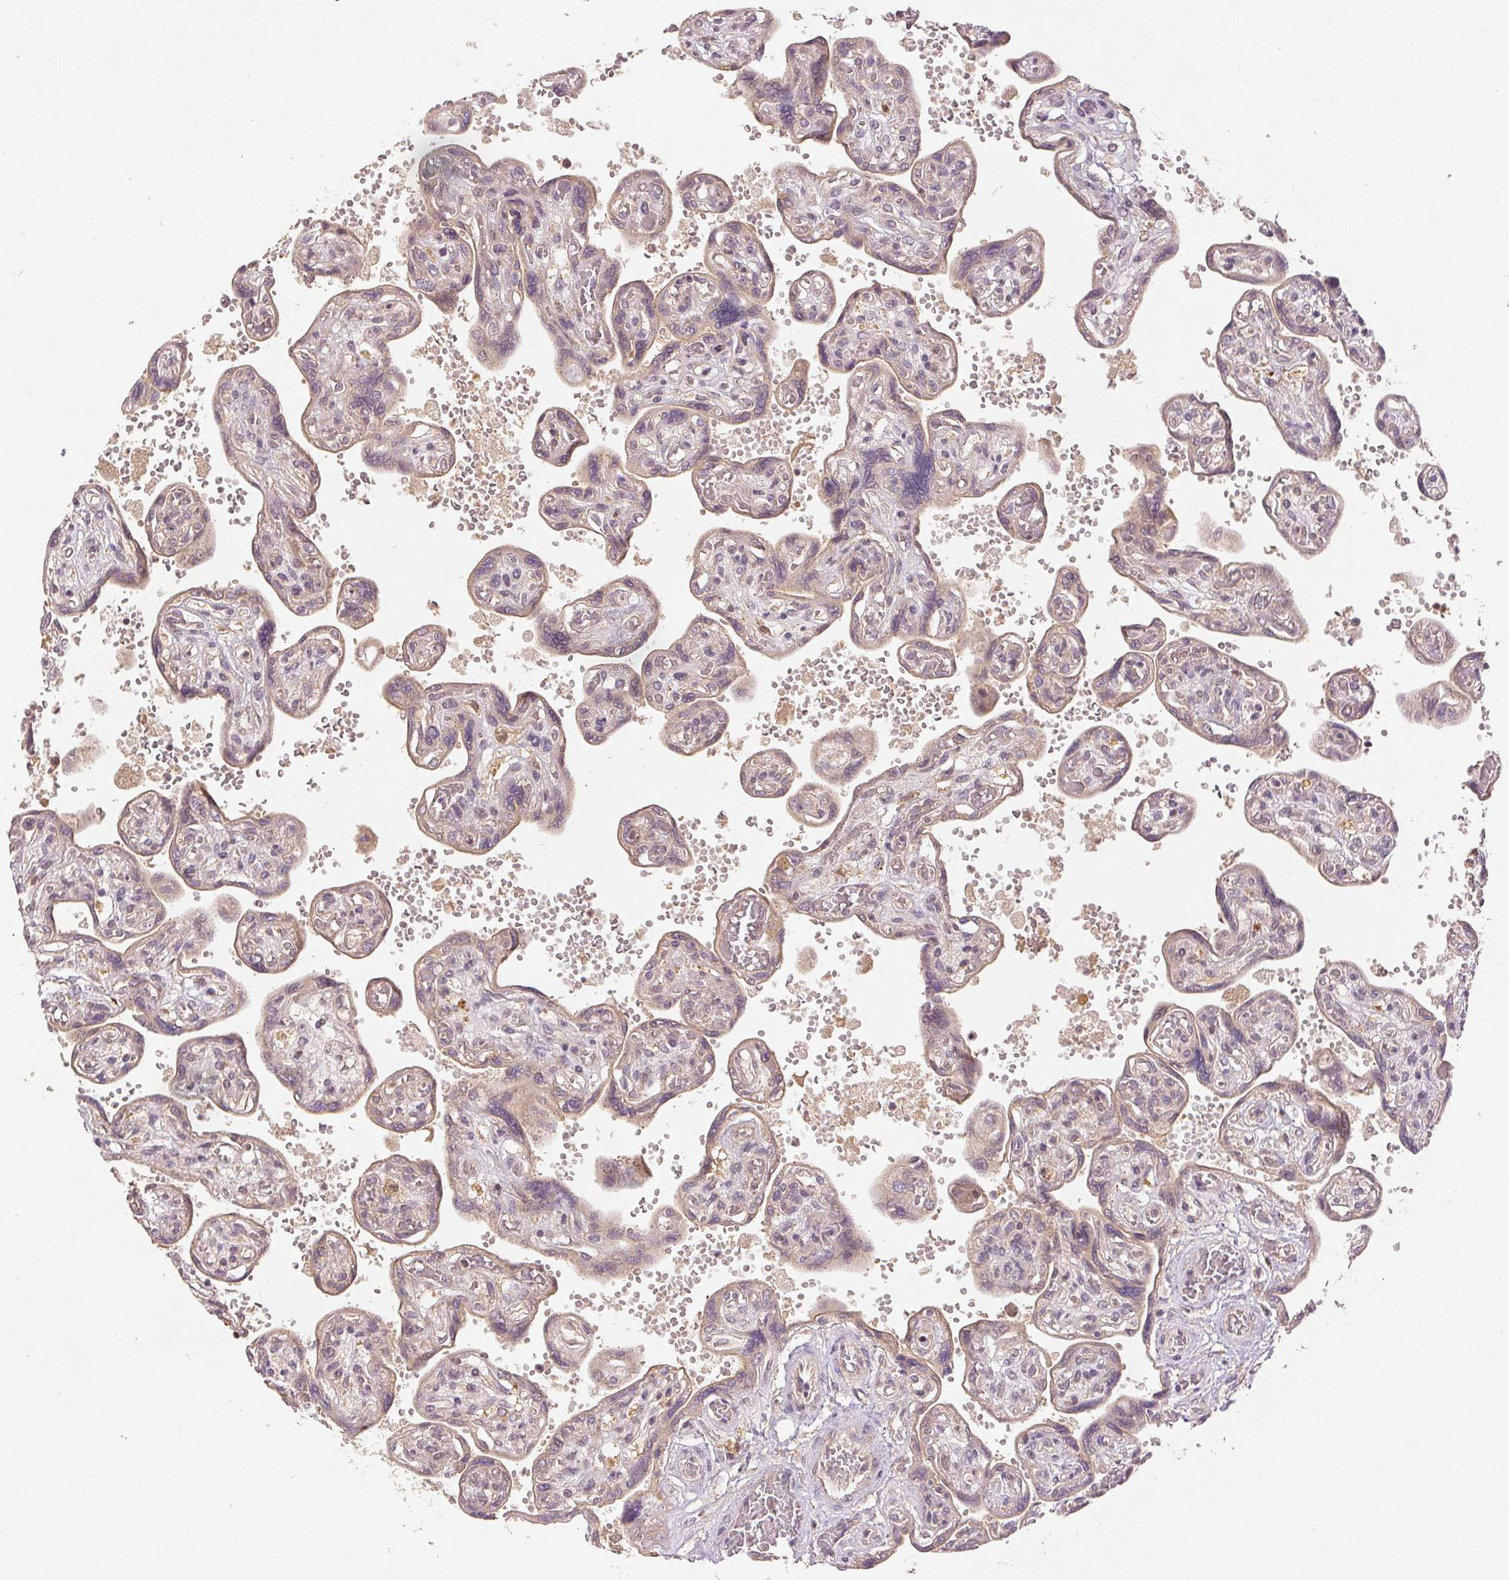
{"staining": {"intensity": "weak", "quantity": ">75%", "location": "cytoplasmic/membranous"}, "tissue": "placenta", "cell_type": "Trophoblastic cells", "image_type": "normal", "snomed": [{"axis": "morphology", "description": "Normal tissue, NOS"}, {"axis": "topography", "description": "Placenta"}], "caption": "Immunohistochemical staining of normal human placenta reveals >75% levels of weak cytoplasmic/membranous protein positivity in about >75% of trophoblastic cells. The protein of interest is stained brown, and the nuclei are stained in blue (DAB (3,3'-diaminobenzidine) IHC with brightfield microscopy, high magnification).", "gene": "YIF1B", "patient": {"sex": "female", "age": 32}}